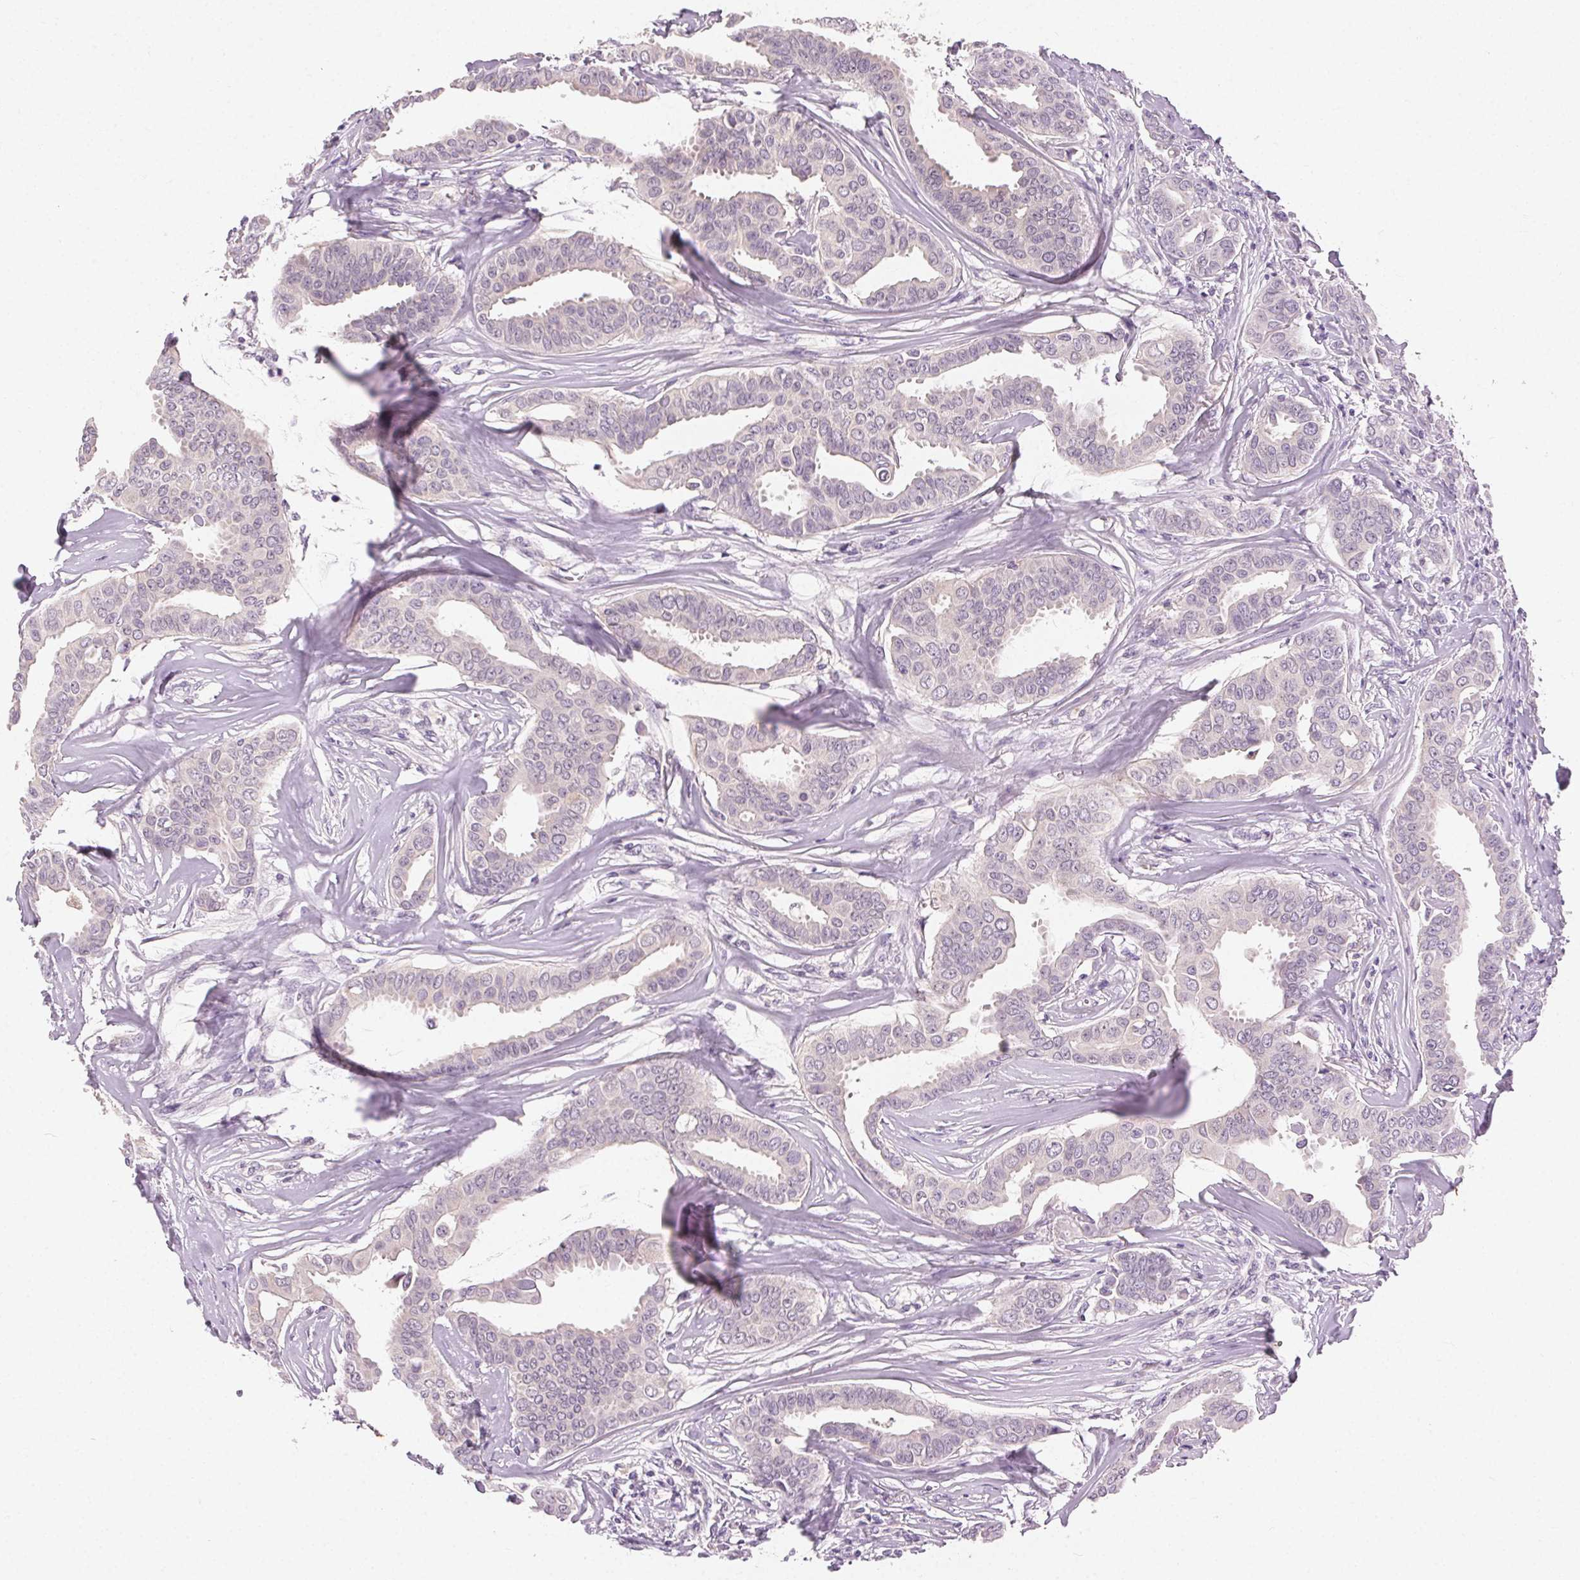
{"staining": {"intensity": "negative", "quantity": "none", "location": "none"}, "tissue": "breast cancer", "cell_type": "Tumor cells", "image_type": "cancer", "snomed": [{"axis": "morphology", "description": "Duct carcinoma"}, {"axis": "topography", "description": "Breast"}], "caption": "Immunohistochemical staining of human invasive ductal carcinoma (breast) shows no significant staining in tumor cells.", "gene": "CLTRN", "patient": {"sex": "female", "age": 45}}